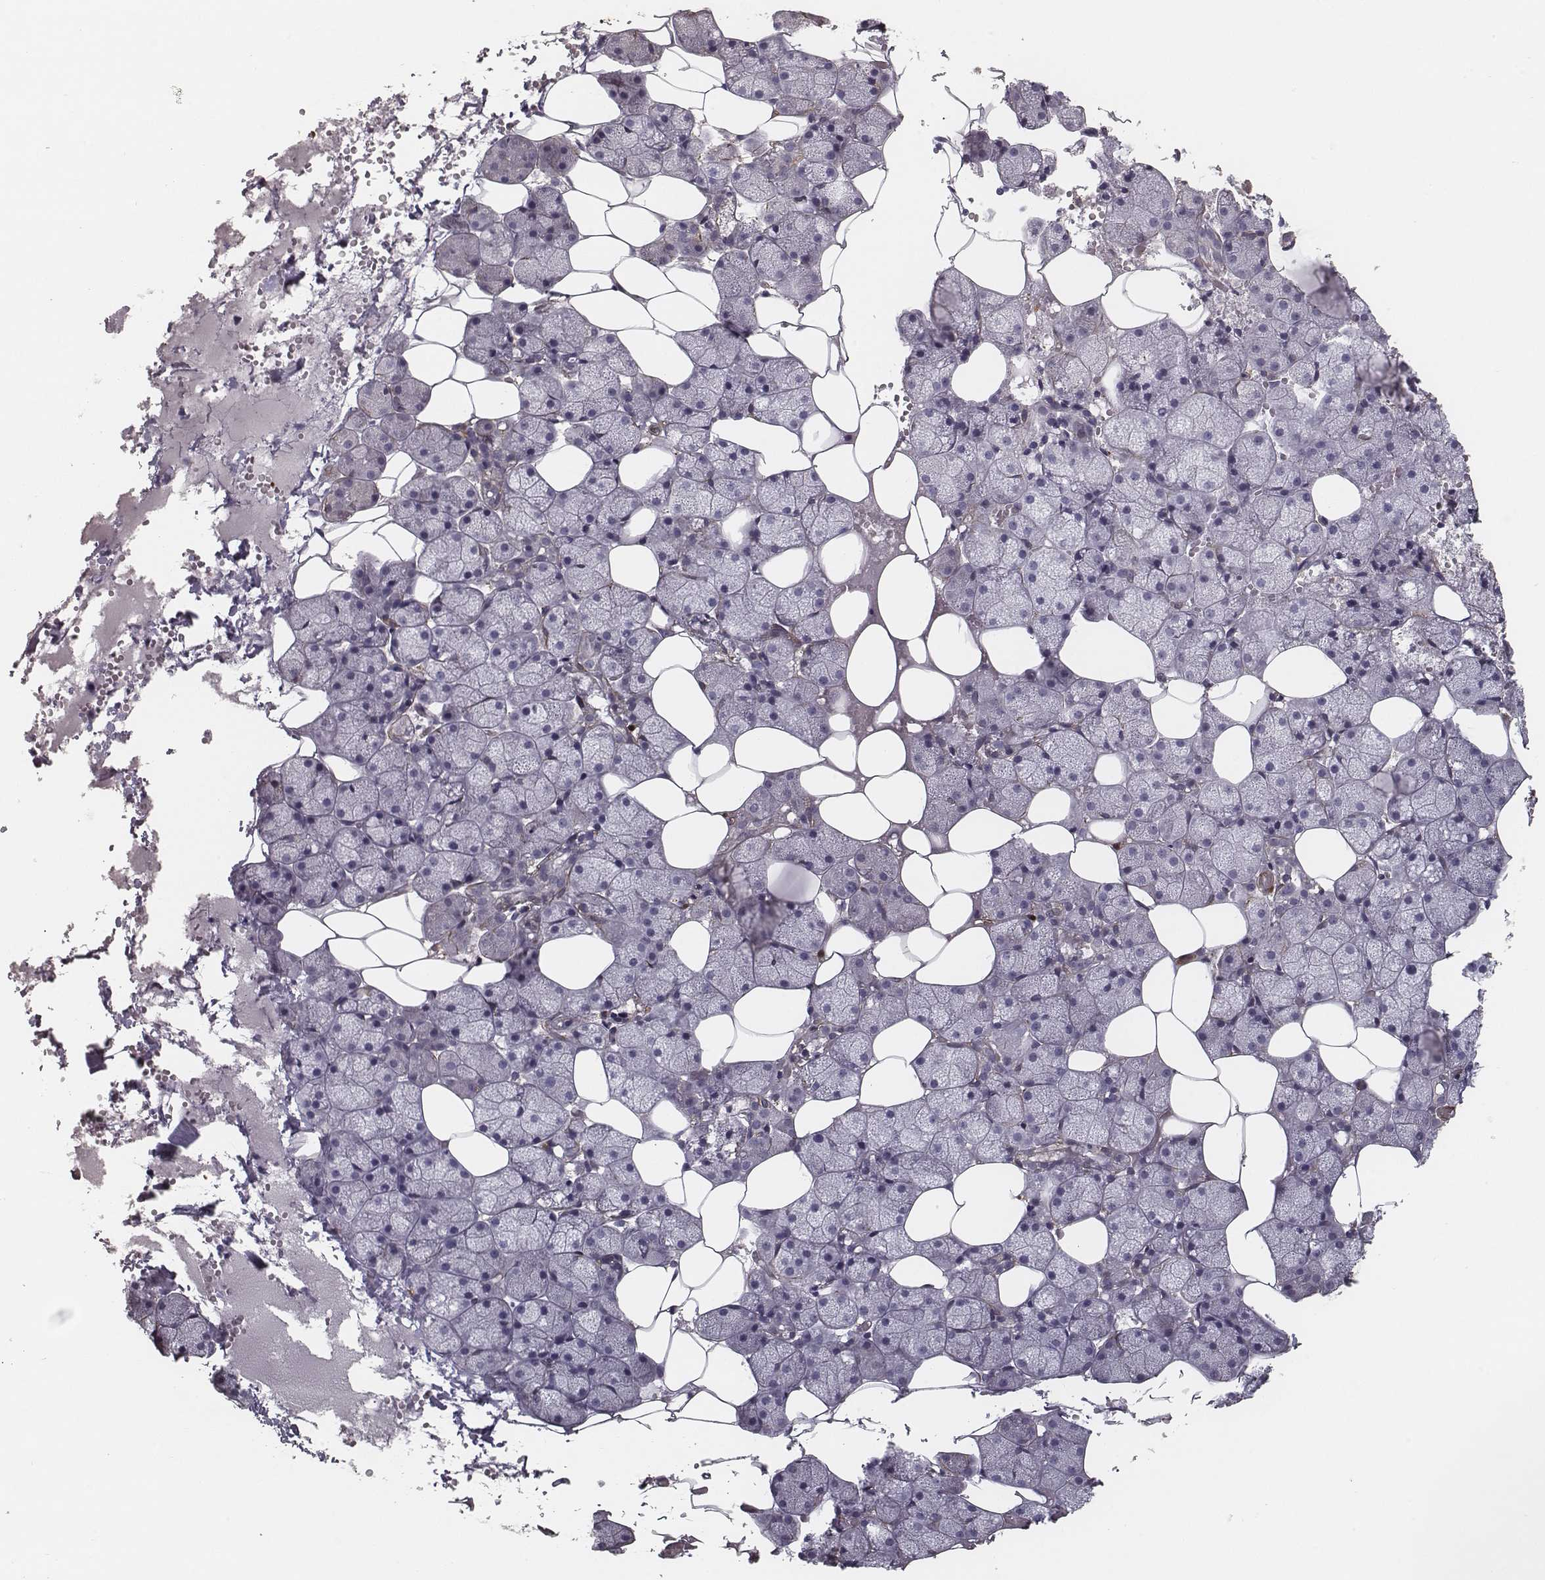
{"staining": {"intensity": "weak", "quantity": "<25%", "location": "cytoplasmic/membranous"}, "tissue": "salivary gland", "cell_type": "Glandular cells", "image_type": "normal", "snomed": [{"axis": "morphology", "description": "Normal tissue, NOS"}, {"axis": "topography", "description": "Salivary gland"}], "caption": "Immunohistochemistry (IHC) photomicrograph of benign salivary gland: salivary gland stained with DAB (3,3'-diaminobenzidine) demonstrates no significant protein positivity in glandular cells. (Immunohistochemistry, brightfield microscopy, high magnification).", "gene": "ISYNA1", "patient": {"sex": "male", "age": 38}}